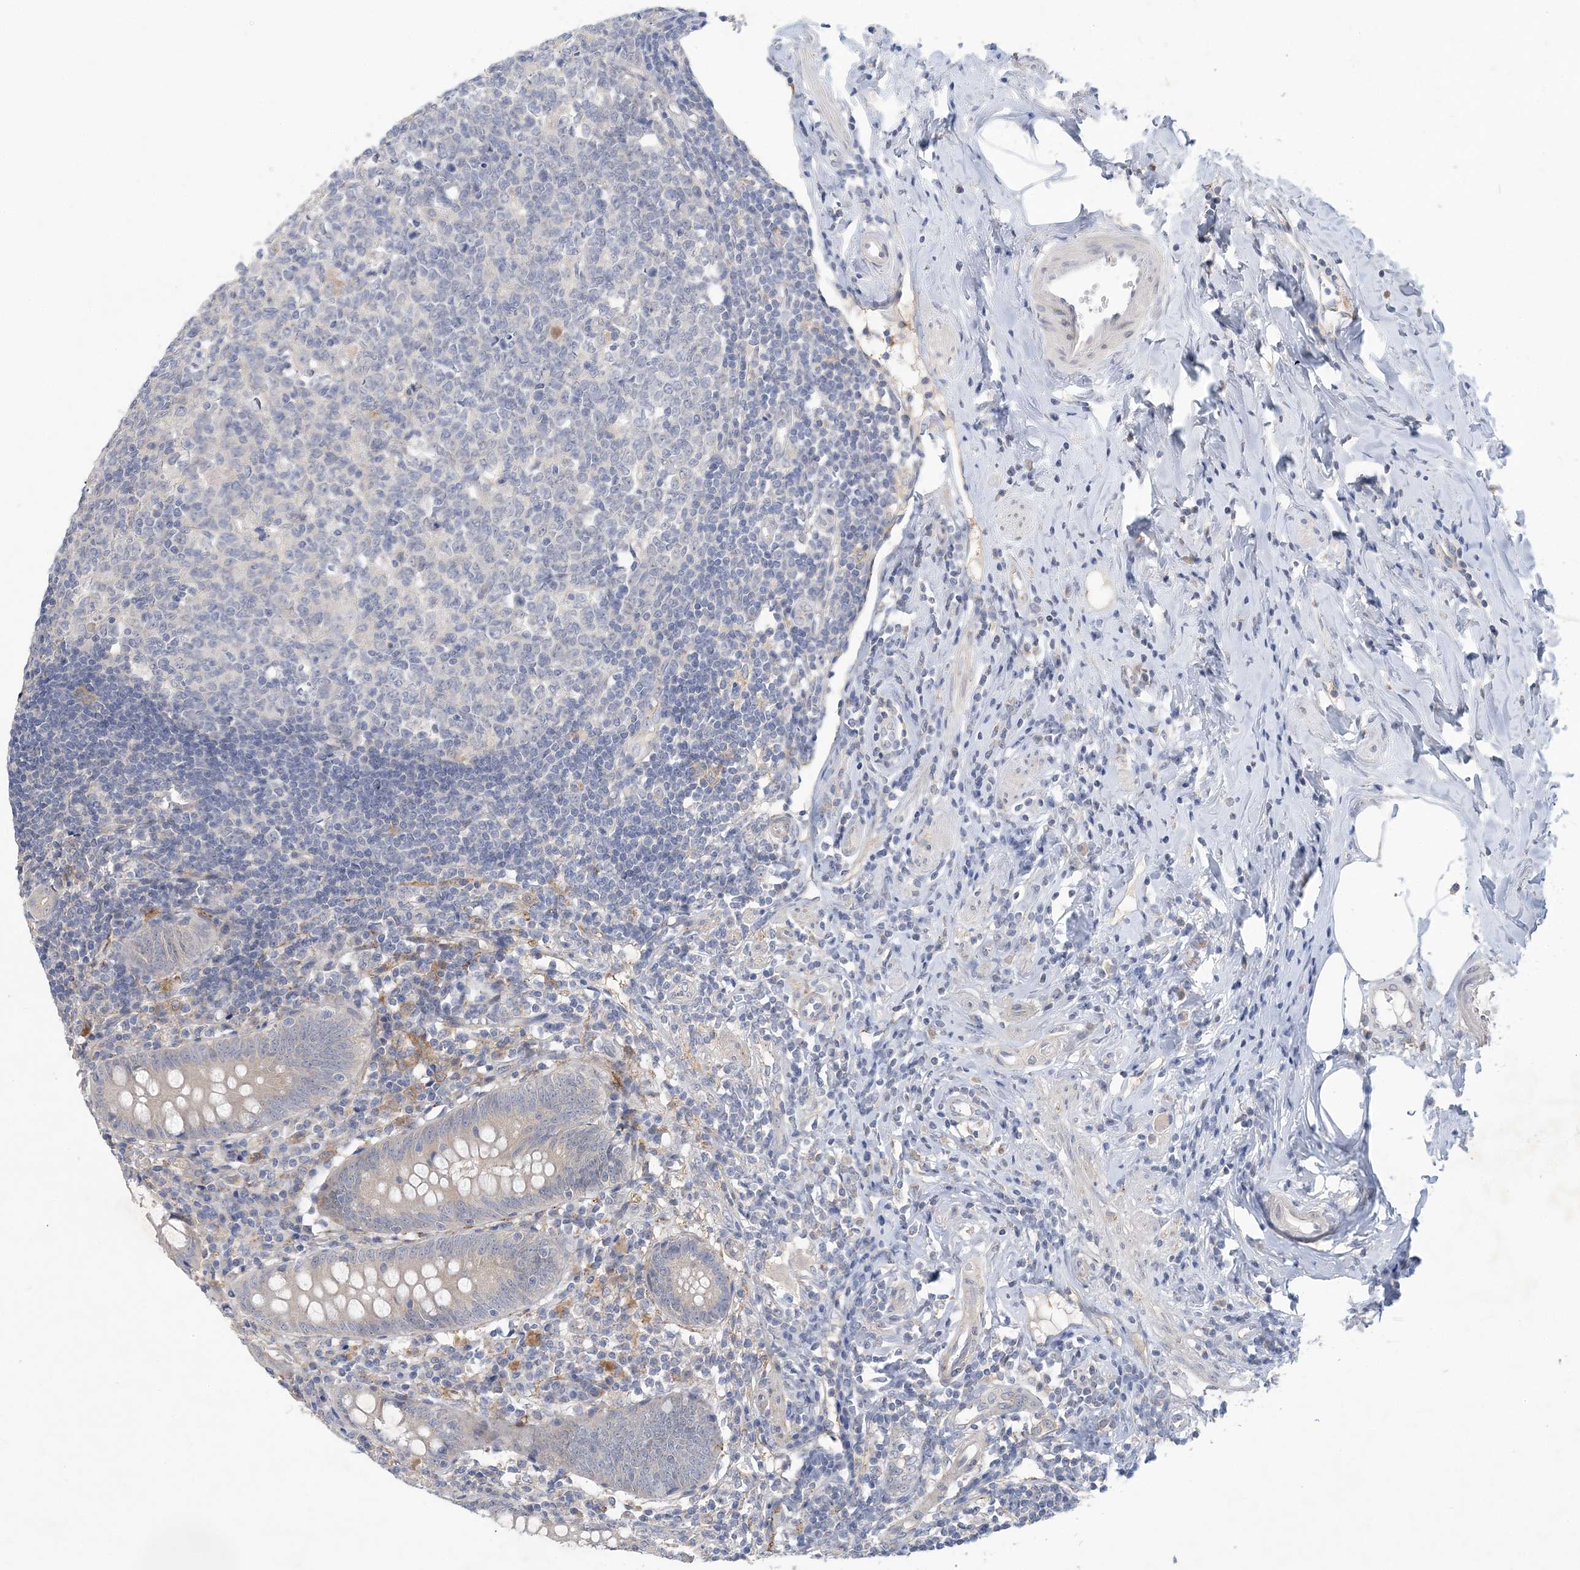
{"staining": {"intensity": "negative", "quantity": "none", "location": "none"}, "tissue": "appendix", "cell_type": "Glandular cells", "image_type": "normal", "snomed": [{"axis": "morphology", "description": "Normal tissue, NOS"}, {"axis": "topography", "description": "Appendix"}], "caption": "The immunohistochemistry (IHC) image has no significant positivity in glandular cells of appendix. (Brightfield microscopy of DAB (3,3'-diaminobenzidine) IHC at high magnification).", "gene": "ANKRD35", "patient": {"sex": "female", "age": 54}}